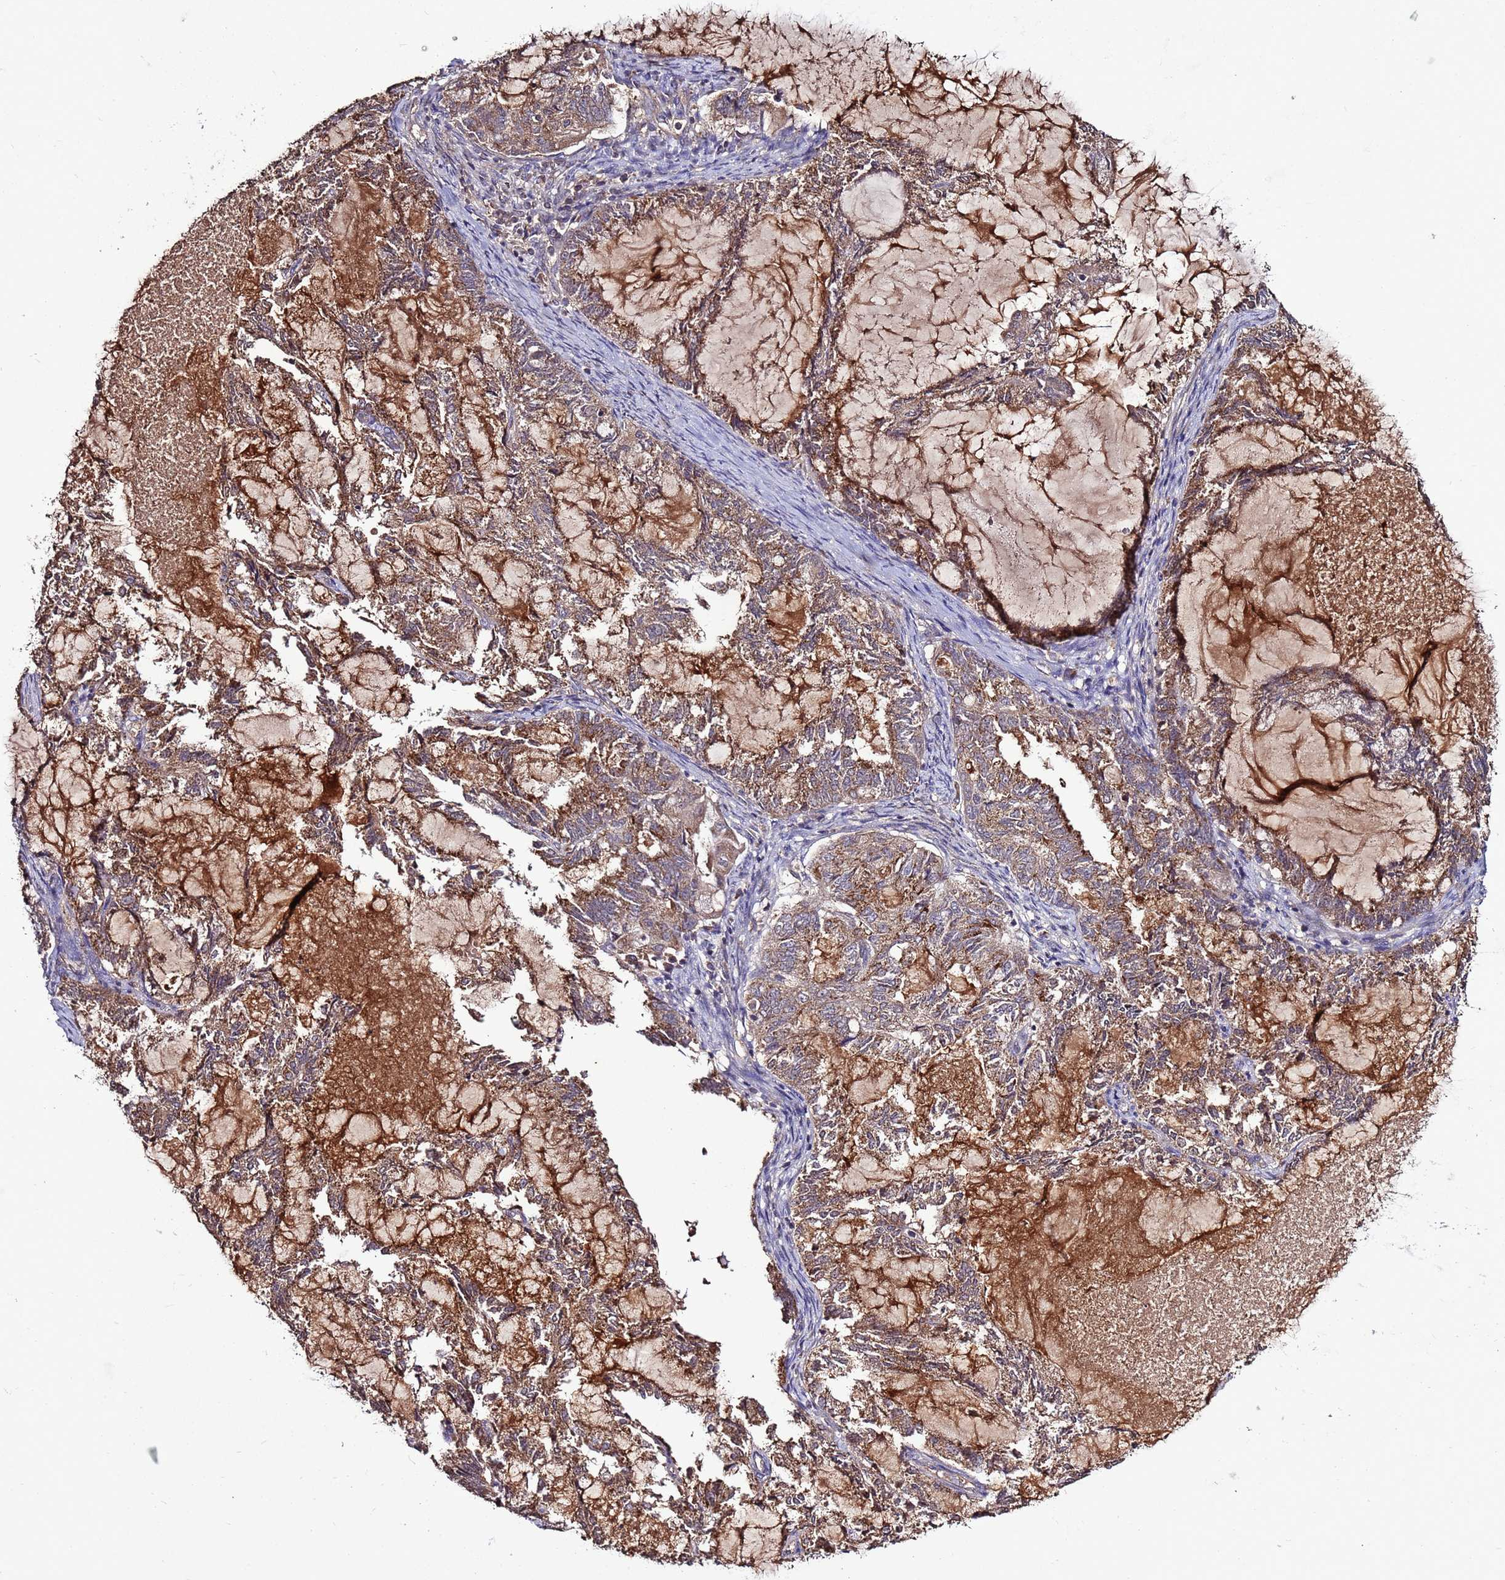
{"staining": {"intensity": "moderate", "quantity": ">75%", "location": "cytoplasmic/membranous"}, "tissue": "endometrial cancer", "cell_type": "Tumor cells", "image_type": "cancer", "snomed": [{"axis": "morphology", "description": "Adenocarcinoma, NOS"}, {"axis": "topography", "description": "Endometrium"}], "caption": "A high-resolution image shows IHC staining of endometrial cancer (adenocarcinoma), which exhibits moderate cytoplasmic/membranous staining in approximately >75% of tumor cells.", "gene": "RPS15A", "patient": {"sex": "female", "age": 86}}